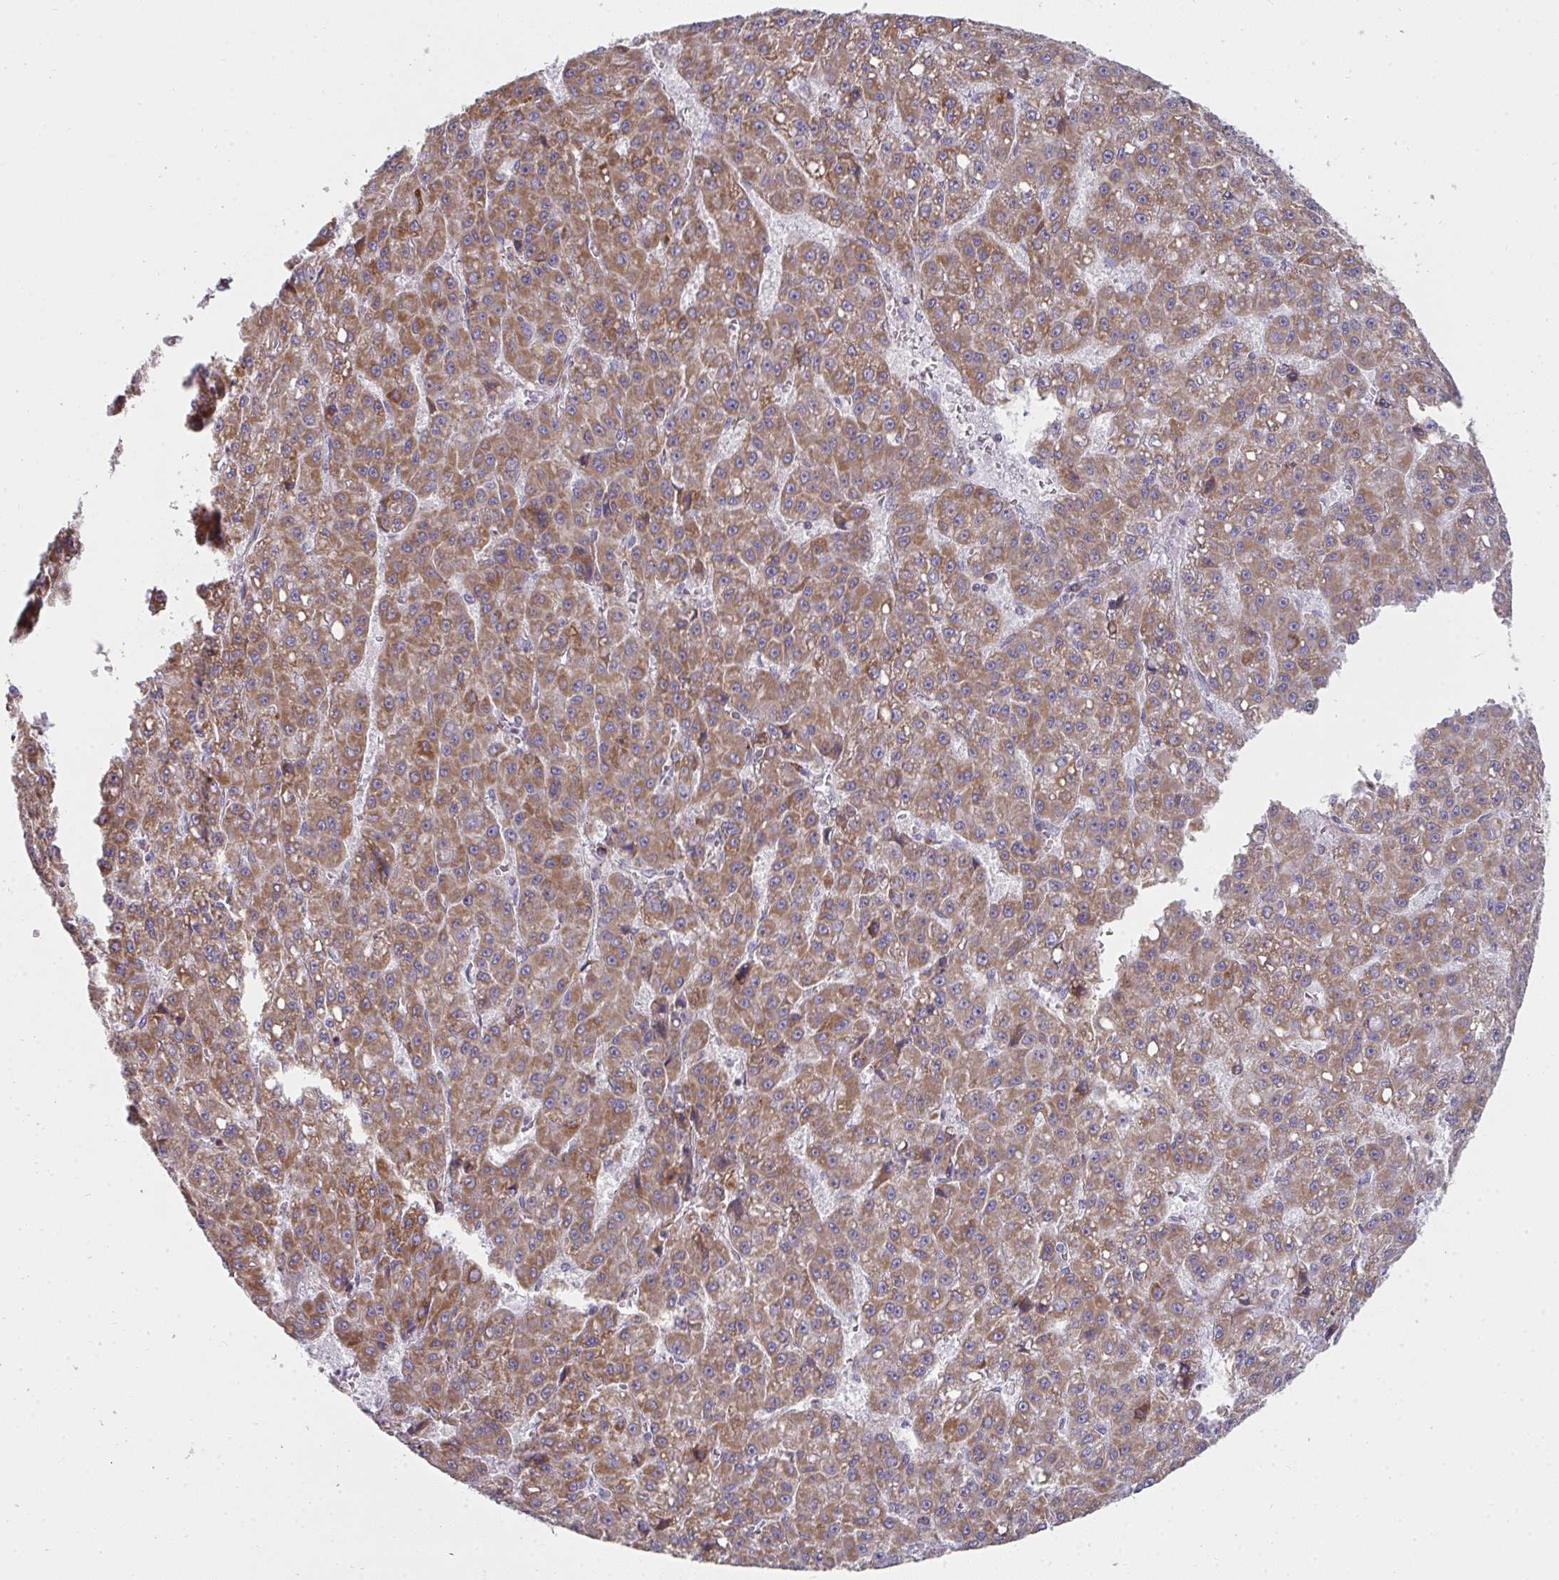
{"staining": {"intensity": "moderate", "quantity": ">75%", "location": "cytoplasmic/membranous"}, "tissue": "liver cancer", "cell_type": "Tumor cells", "image_type": "cancer", "snomed": [{"axis": "morphology", "description": "Carcinoma, Hepatocellular, NOS"}, {"axis": "topography", "description": "Liver"}], "caption": "An IHC micrograph of neoplastic tissue is shown. Protein staining in brown labels moderate cytoplasmic/membranous positivity in hepatocellular carcinoma (liver) within tumor cells.", "gene": "FAHD1", "patient": {"sex": "male", "age": 70}}